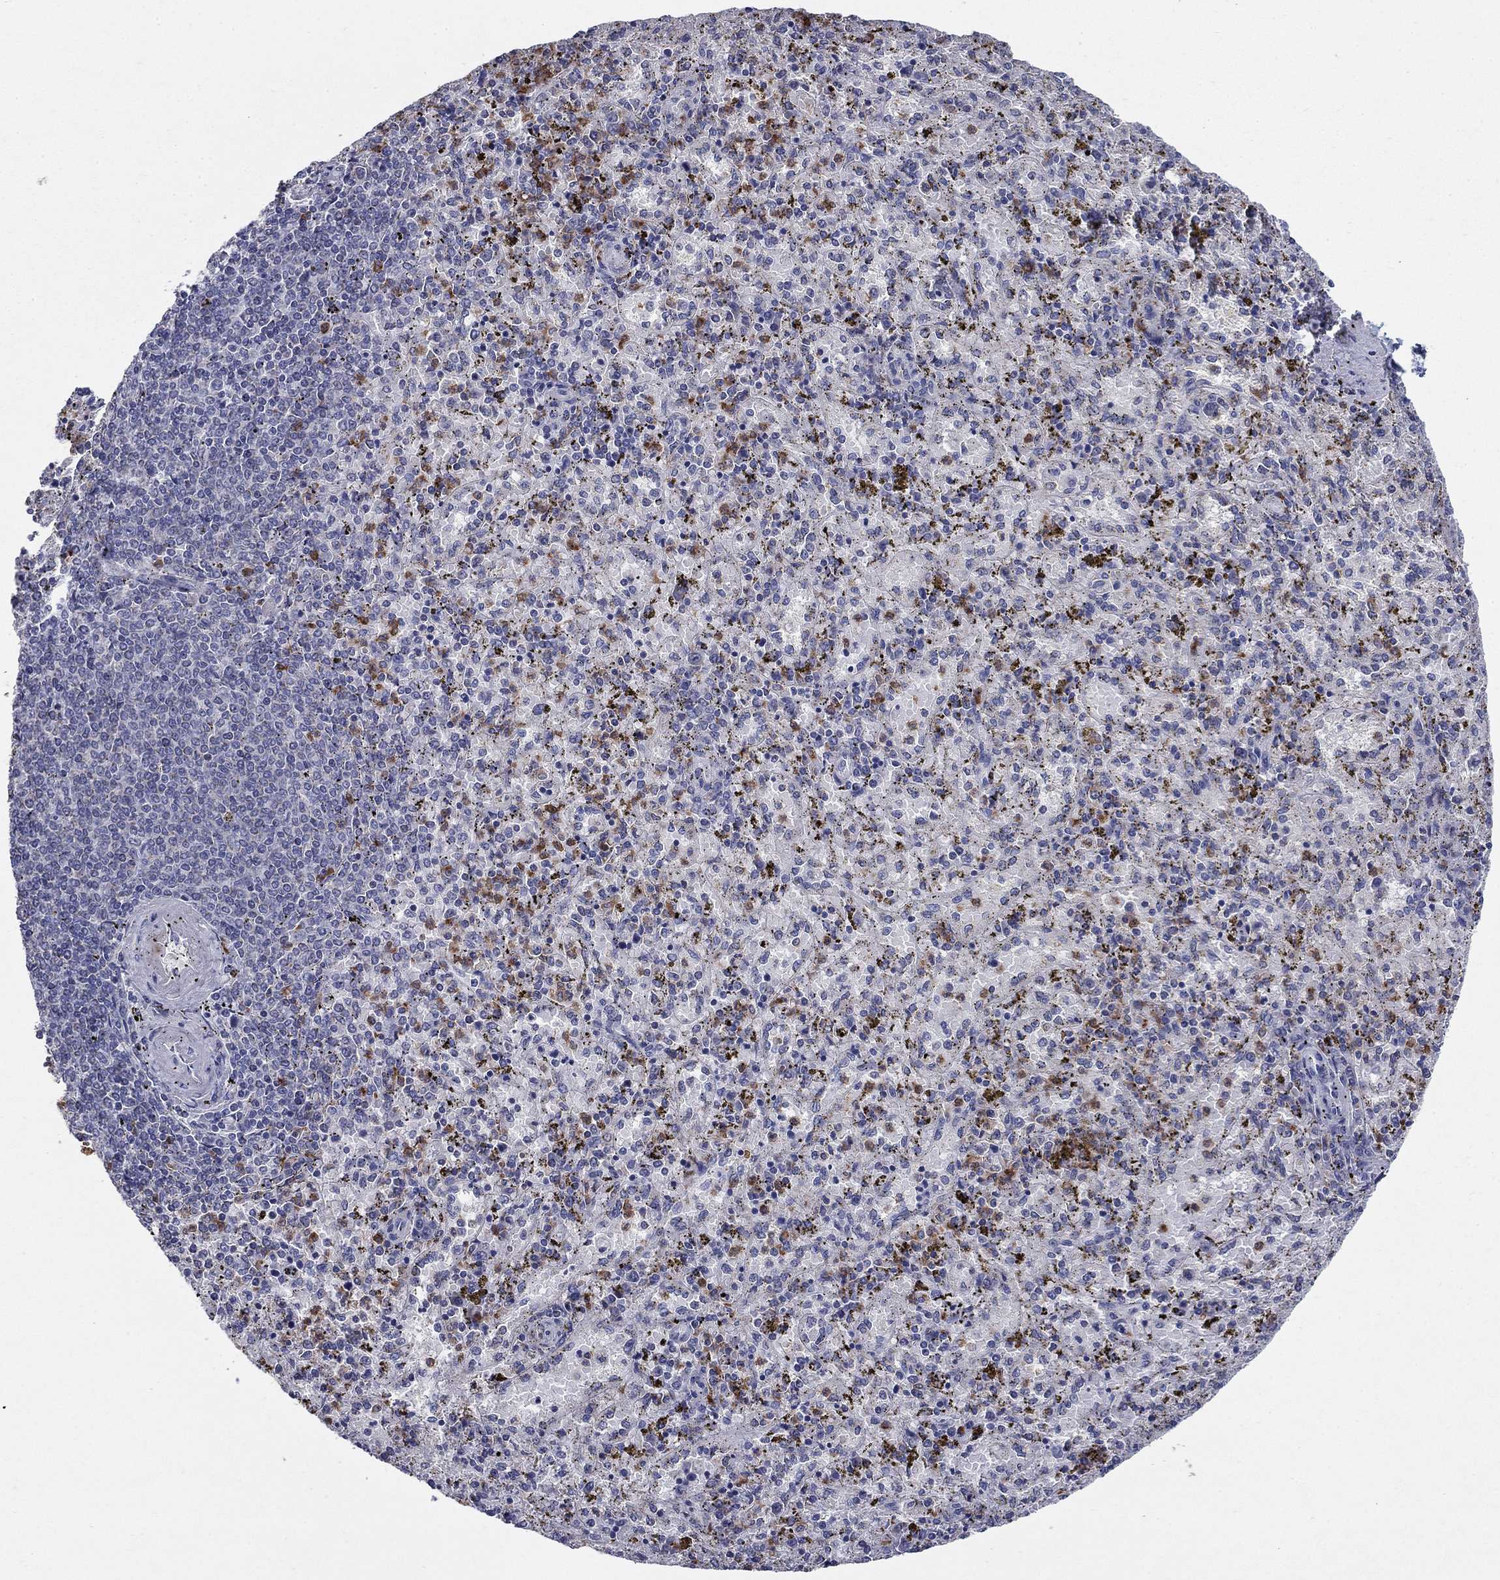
{"staining": {"intensity": "strong", "quantity": "<25%", "location": "cytoplasmic/membranous"}, "tissue": "spleen", "cell_type": "Cells in red pulp", "image_type": "normal", "snomed": [{"axis": "morphology", "description": "Normal tissue, NOS"}, {"axis": "topography", "description": "Spleen"}], "caption": "A brown stain highlights strong cytoplasmic/membranous staining of a protein in cells in red pulp of benign human spleen.", "gene": "NDUFA4L2", "patient": {"sex": "female", "age": 50}}